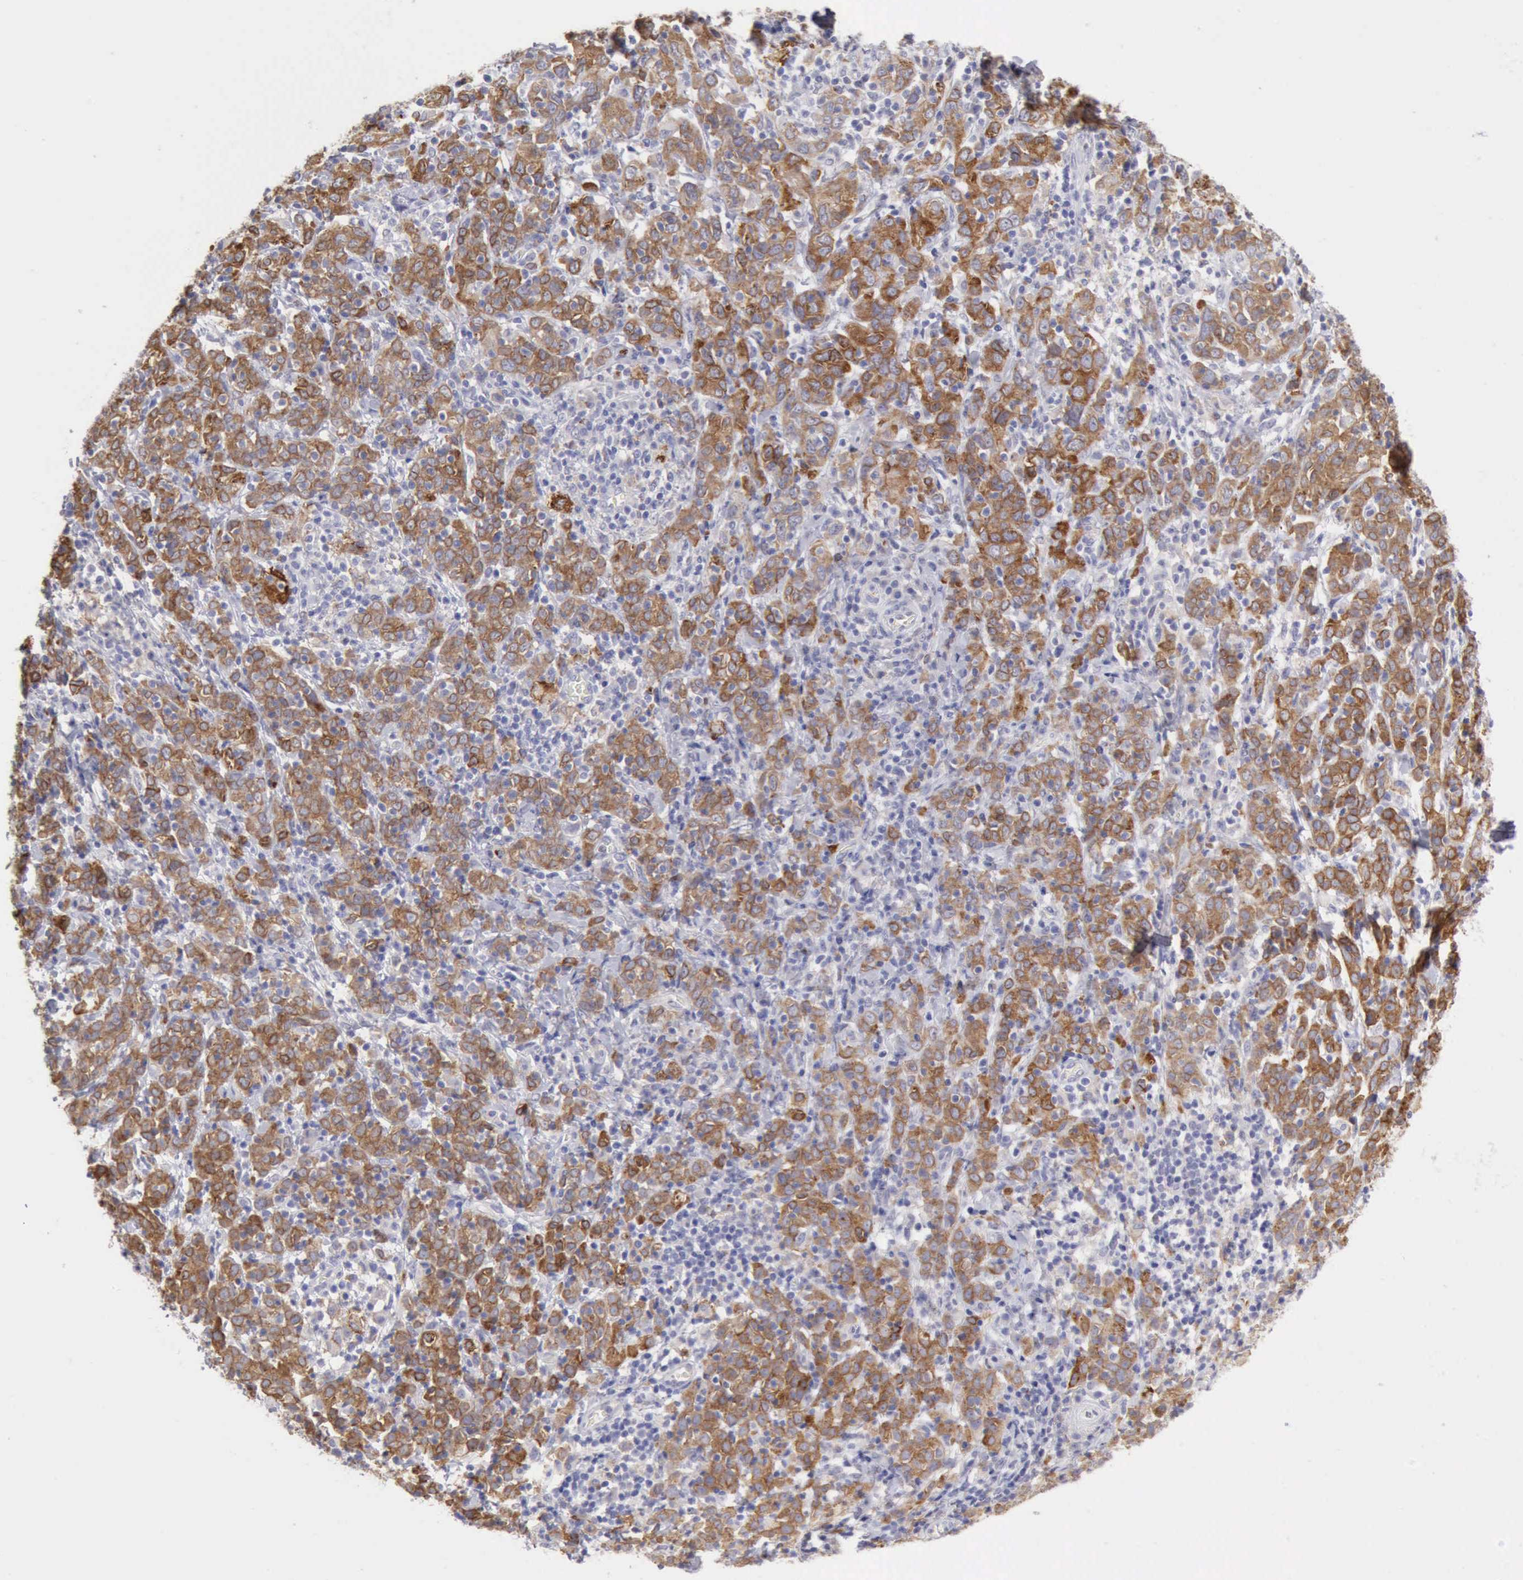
{"staining": {"intensity": "moderate", "quantity": ">75%", "location": "cytoplasmic/membranous"}, "tissue": "cervical cancer", "cell_type": "Tumor cells", "image_type": "cancer", "snomed": [{"axis": "morphology", "description": "Normal tissue, NOS"}, {"axis": "morphology", "description": "Squamous cell carcinoma, NOS"}, {"axis": "topography", "description": "Cervix"}], "caption": "This is an image of IHC staining of squamous cell carcinoma (cervical), which shows moderate positivity in the cytoplasmic/membranous of tumor cells.", "gene": "TFRC", "patient": {"sex": "female", "age": 67}}